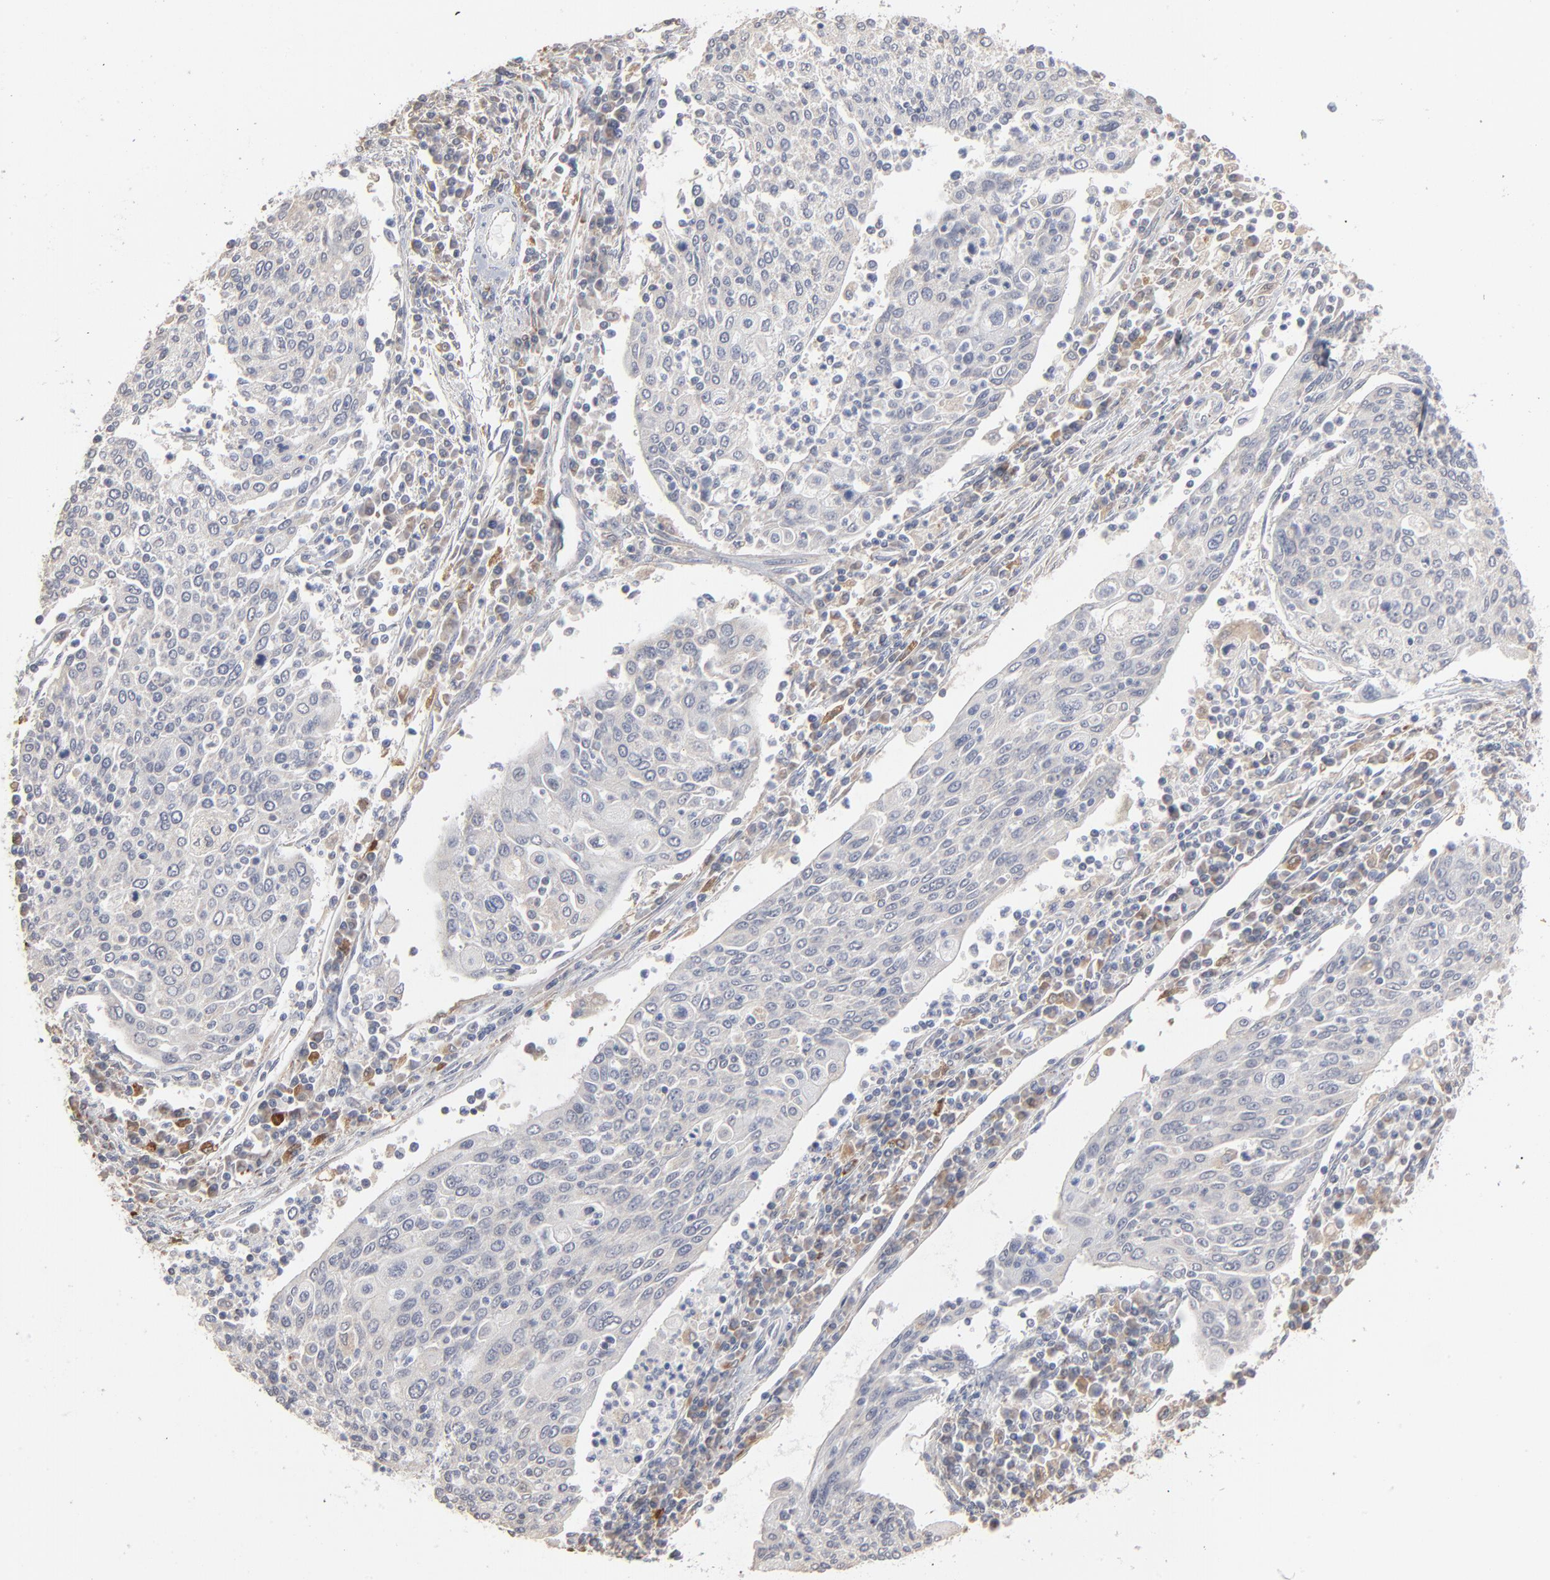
{"staining": {"intensity": "negative", "quantity": "none", "location": "none"}, "tissue": "cervical cancer", "cell_type": "Tumor cells", "image_type": "cancer", "snomed": [{"axis": "morphology", "description": "Squamous cell carcinoma, NOS"}, {"axis": "topography", "description": "Cervix"}], "caption": "Immunohistochemistry (IHC) image of squamous cell carcinoma (cervical) stained for a protein (brown), which demonstrates no staining in tumor cells. (DAB (3,3'-diaminobenzidine) immunohistochemistry visualized using brightfield microscopy, high magnification).", "gene": "POMT2", "patient": {"sex": "female", "age": 40}}